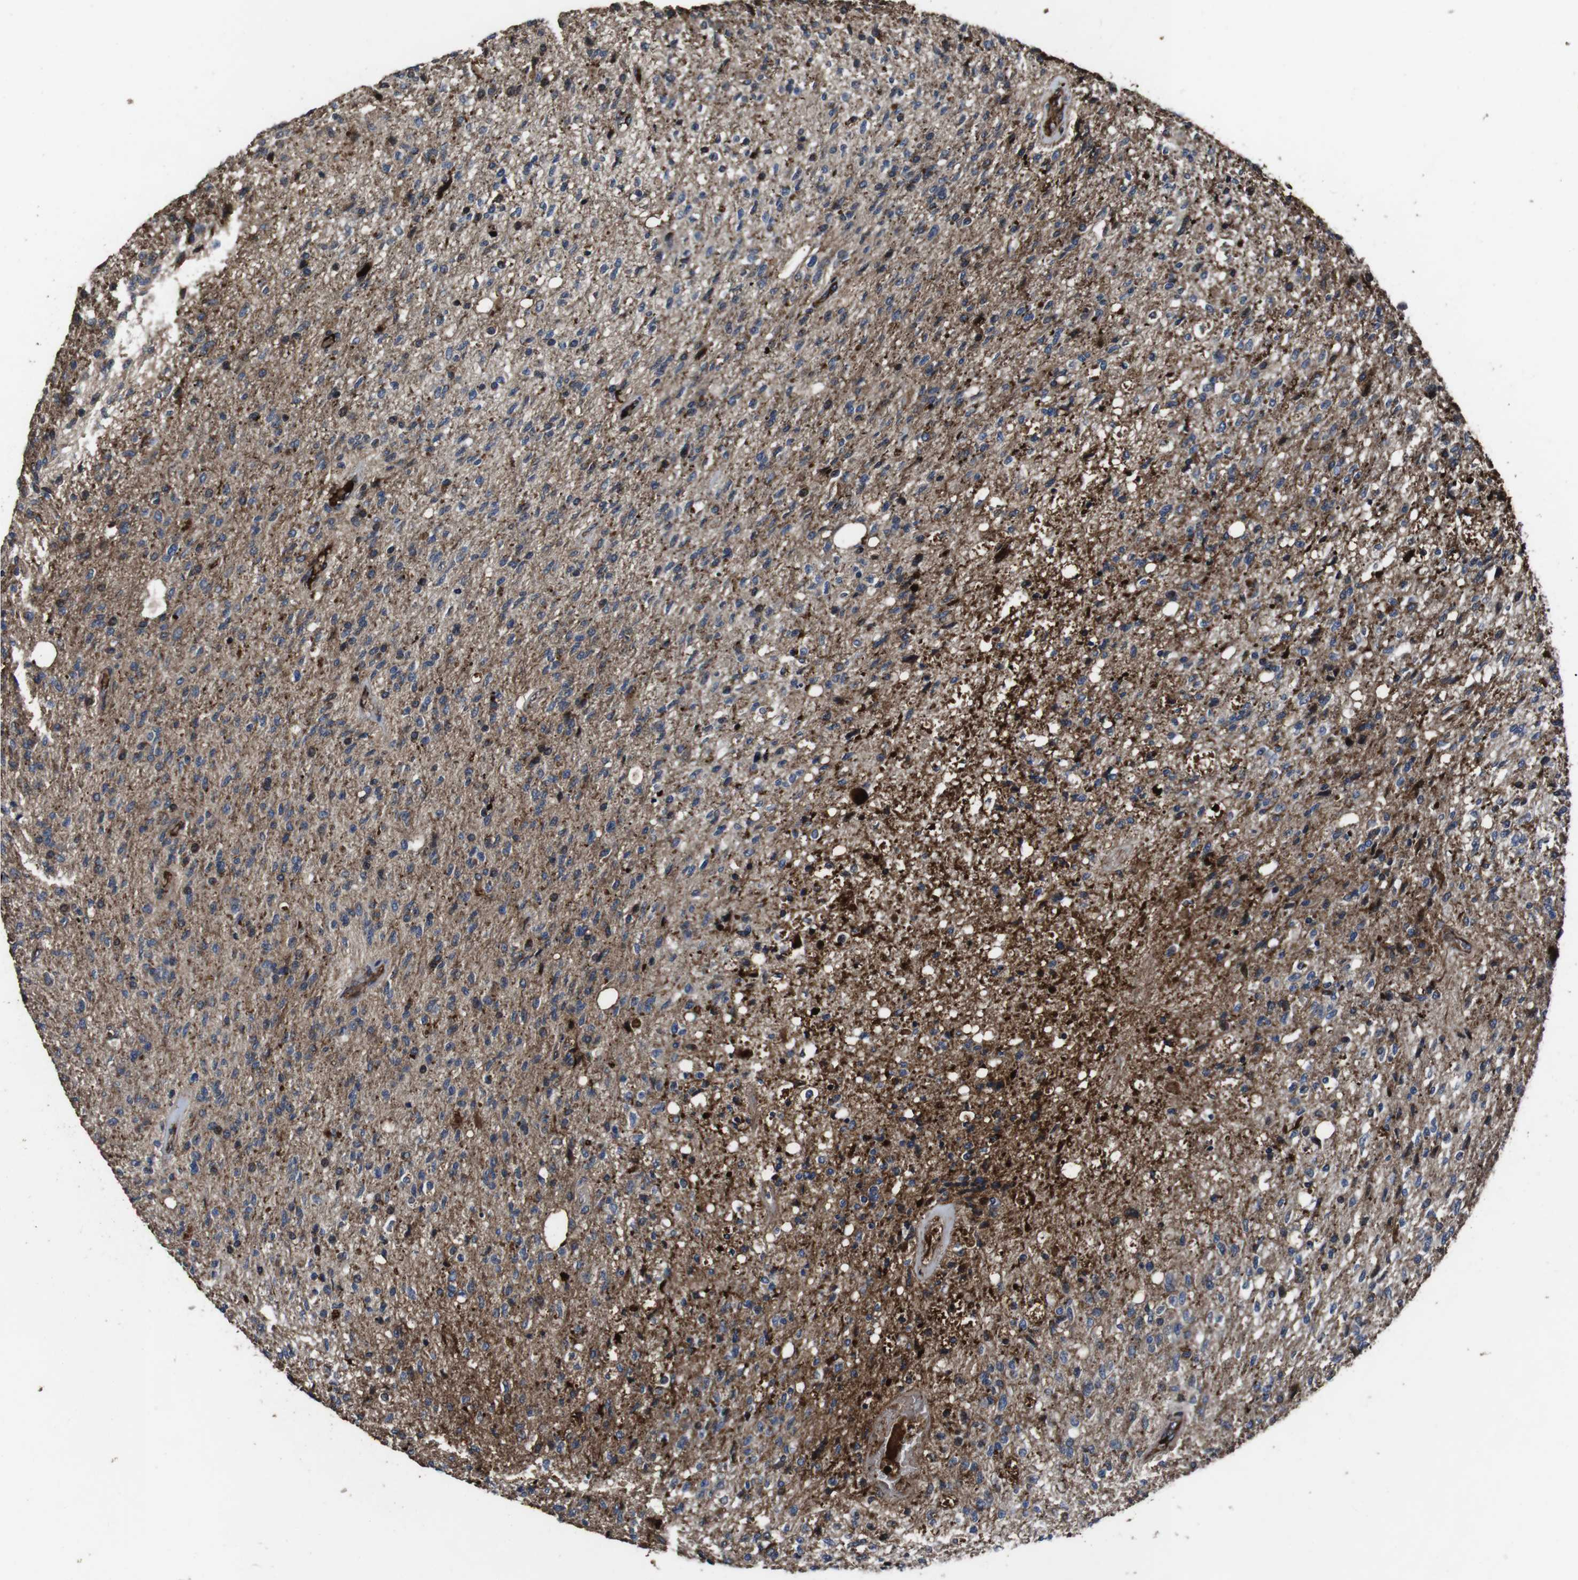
{"staining": {"intensity": "moderate", "quantity": ">75%", "location": "cytoplasmic/membranous"}, "tissue": "glioma", "cell_type": "Tumor cells", "image_type": "cancer", "snomed": [{"axis": "morphology", "description": "Normal tissue, NOS"}, {"axis": "morphology", "description": "Glioma, malignant, High grade"}, {"axis": "topography", "description": "Cerebral cortex"}], "caption": "Immunohistochemical staining of human malignant glioma (high-grade) displays medium levels of moderate cytoplasmic/membranous protein staining in about >75% of tumor cells.", "gene": "SMYD3", "patient": {"sex": "male", "age": 77}}